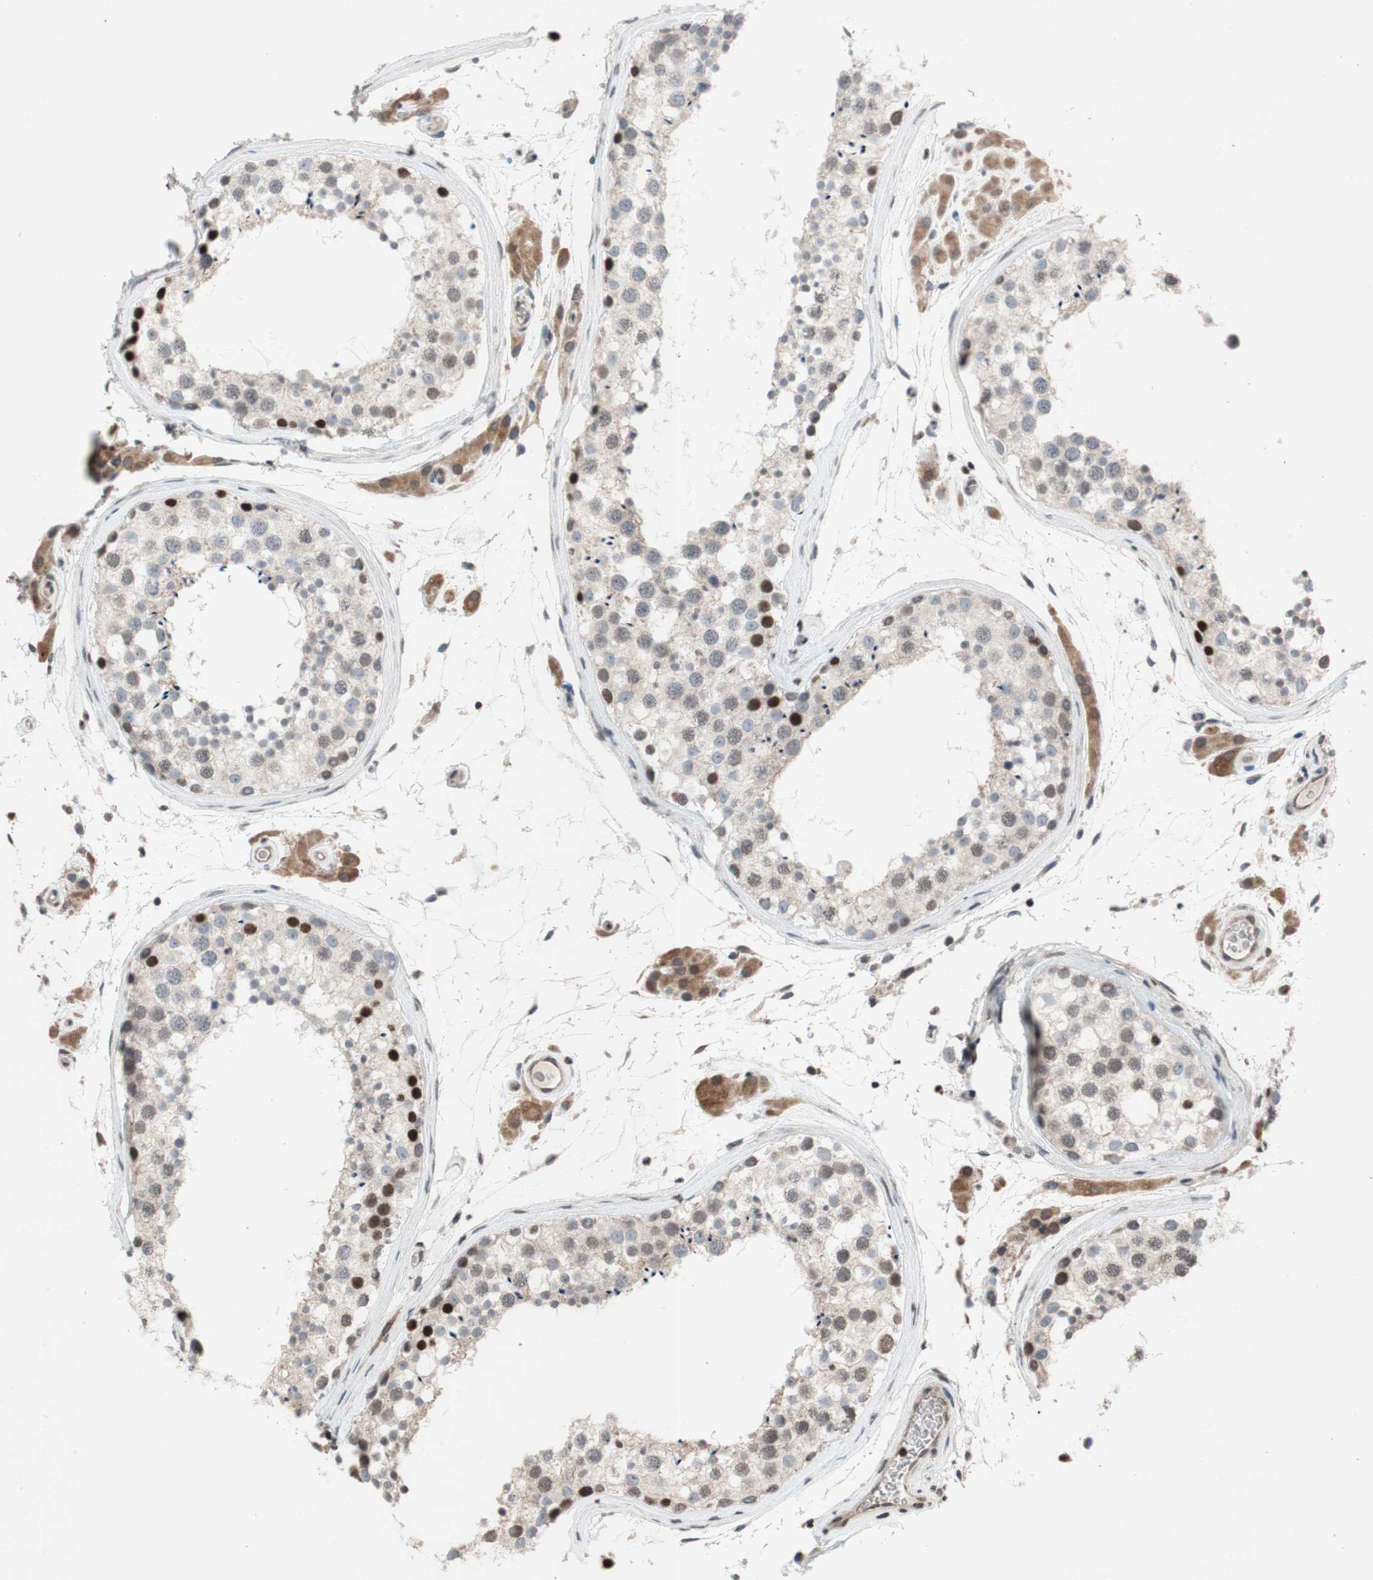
{"staining": {"intensity": "strong", "quantity": "<25%", "location": "nuclear"}, "tissue": "testis", "cell_type": "Cells in seminiferous ducts", "image_type": "normal", "snomed": [{"axis": "morphology", "description": "Normal tissue, NOS"}, {"axis": "topography", "description": "Testis"}], "caption": "A medium amount of strong nuclear staining is present in approximately <25% of cells in seminiferous ducts in benign testis. The staining is performed using DAB brown chromogen to label protein expression. The nuclei are counter-stained blue using hematoxylin.", "gene": "MCM6", "patient": {"sex": "male", "age": 46}}